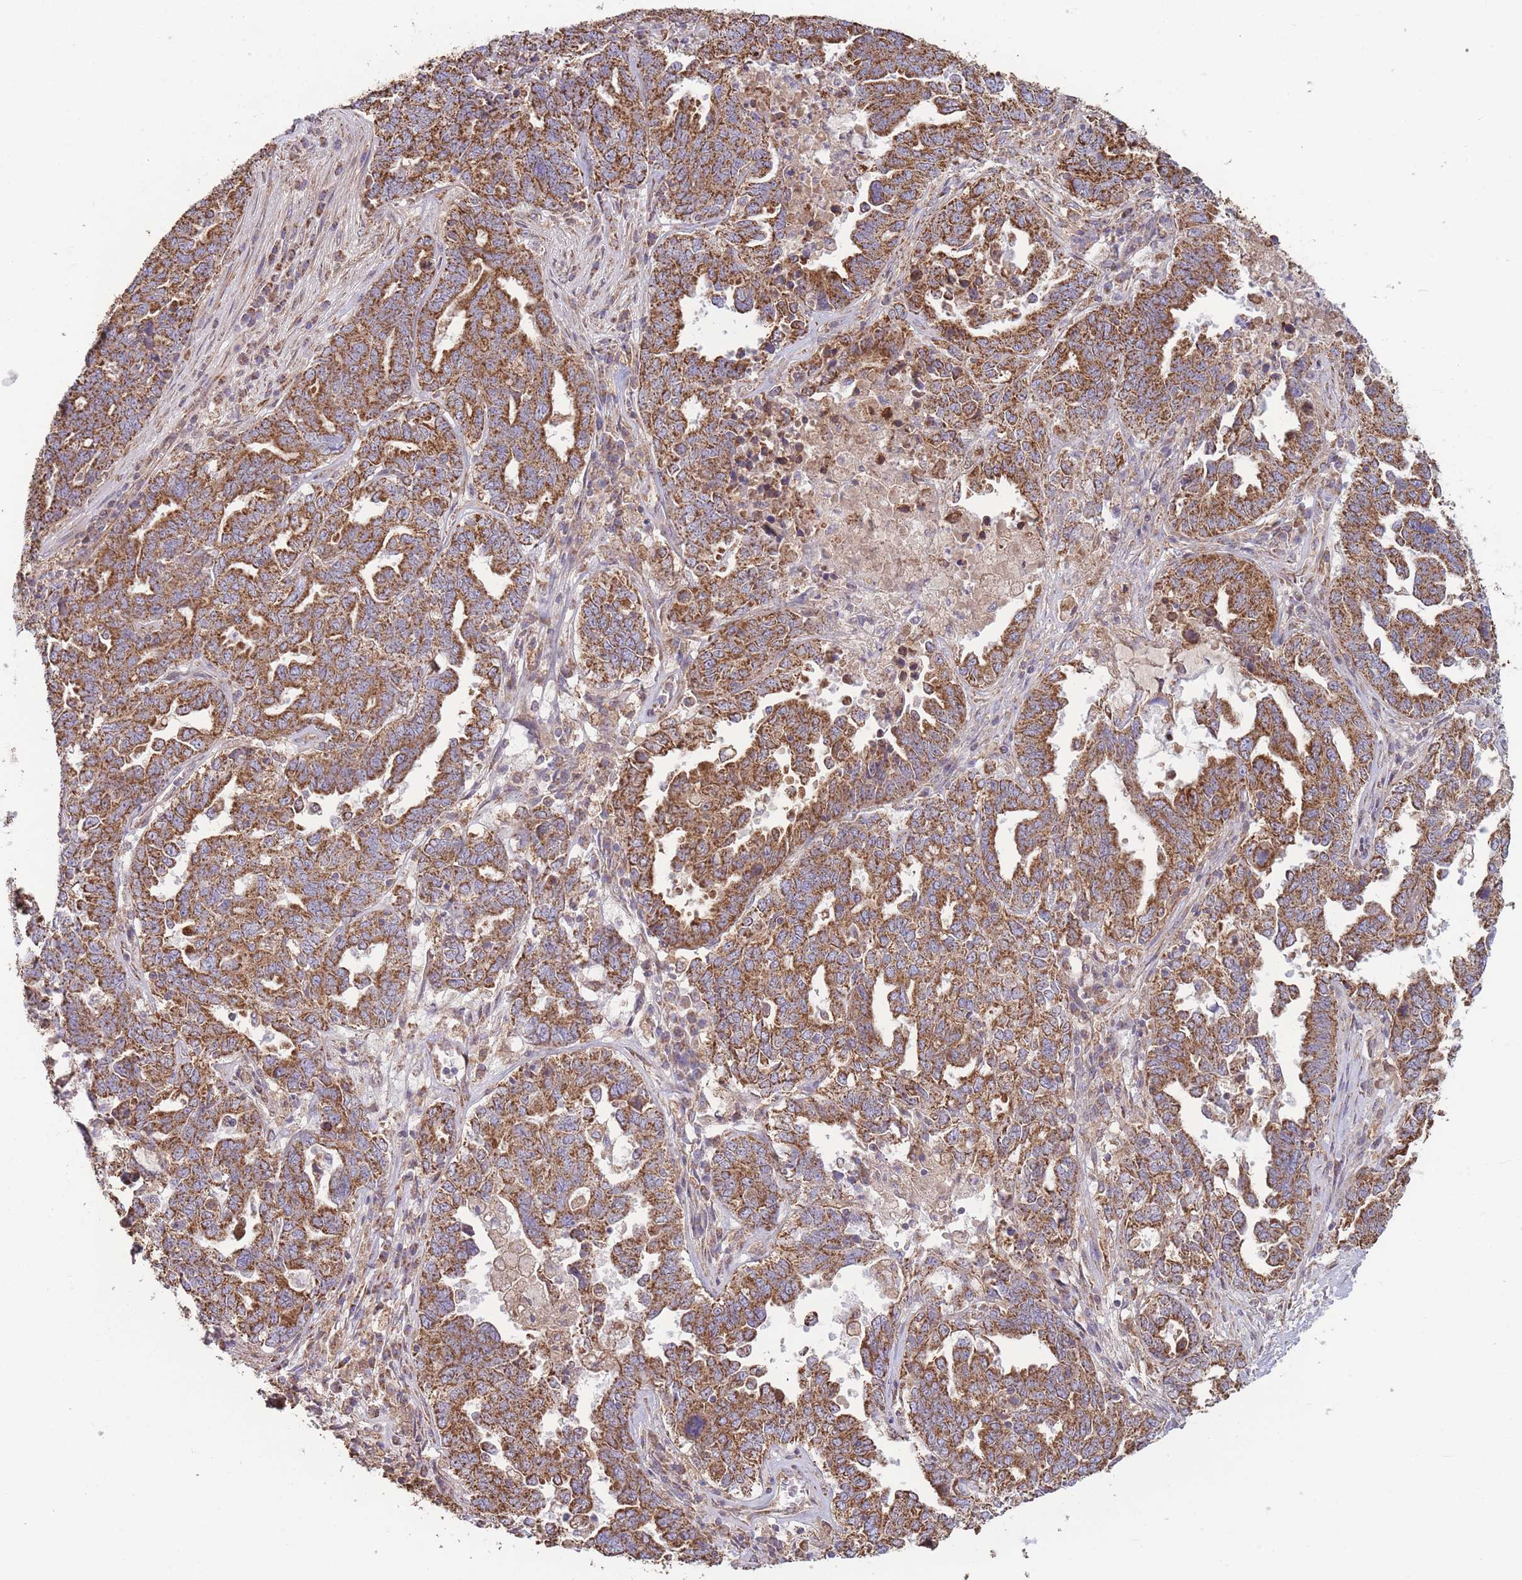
{"staining": {"intensity": "strong", "quantity": ">75%", "location": "cytoplasmic/membranous"}, "tissue": "ovarian cancer", "cell_type": "Tumor cells", "image_type": "cancer", "snomed": [{"axis": "morphology", "description": "Carcinoma, endometroid"}, {"axis": "topography", "description": "Ovary"}], "caption": "Endometroid carcinoma (ovarian) tissue reveals strong cytoplasmic/membranous positivity in approximately >75% of tumor cells", "gene": "KIF16B", "patient": {"sex": "female", "age": 62}}